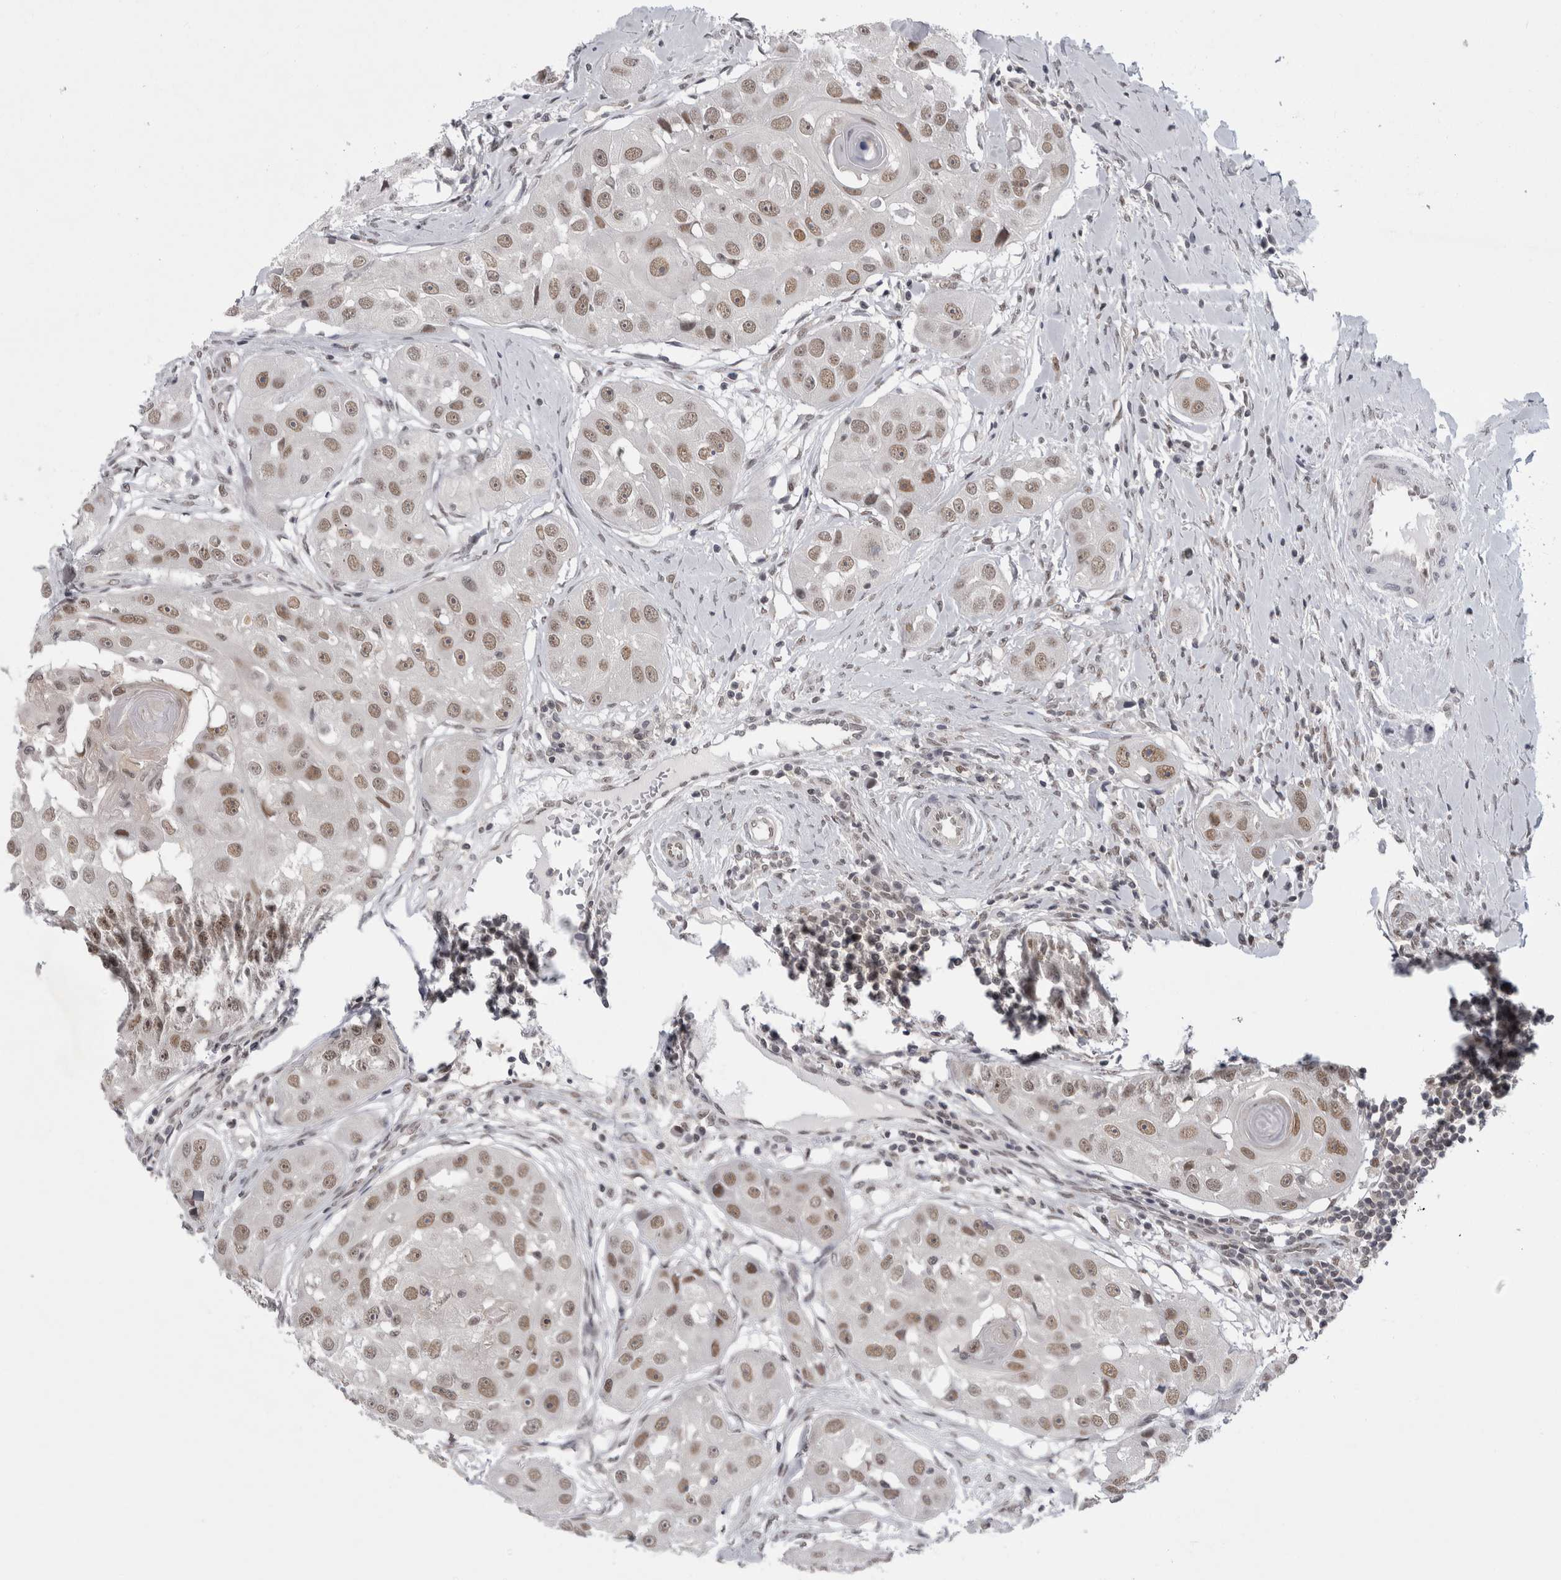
{"staining": {"intensity": "moderate", "quantity": ">75%", "location": "nuclear"}, "tissue": "head and neck cancer", "cell_type": "Tumor cells", "image_type": "cancer", "snomed": [{"axis": "morphology", "description": "Normal tissue, NOS"}, {"axis": "morphology", "description": "Squamous cell carcinoma, NOS"}, {"axis": "topography", "description": "Skeletal muscle"}, {"axis": "topography", "description": "Head-Neck"}], "caption": "Protein staining of head and neck cancer tissue reveals moderate nuclear expression in approximately >75% of tumor cells.", "gene": "PSMB2", "patient": {"sex": "male", "age": 51}}